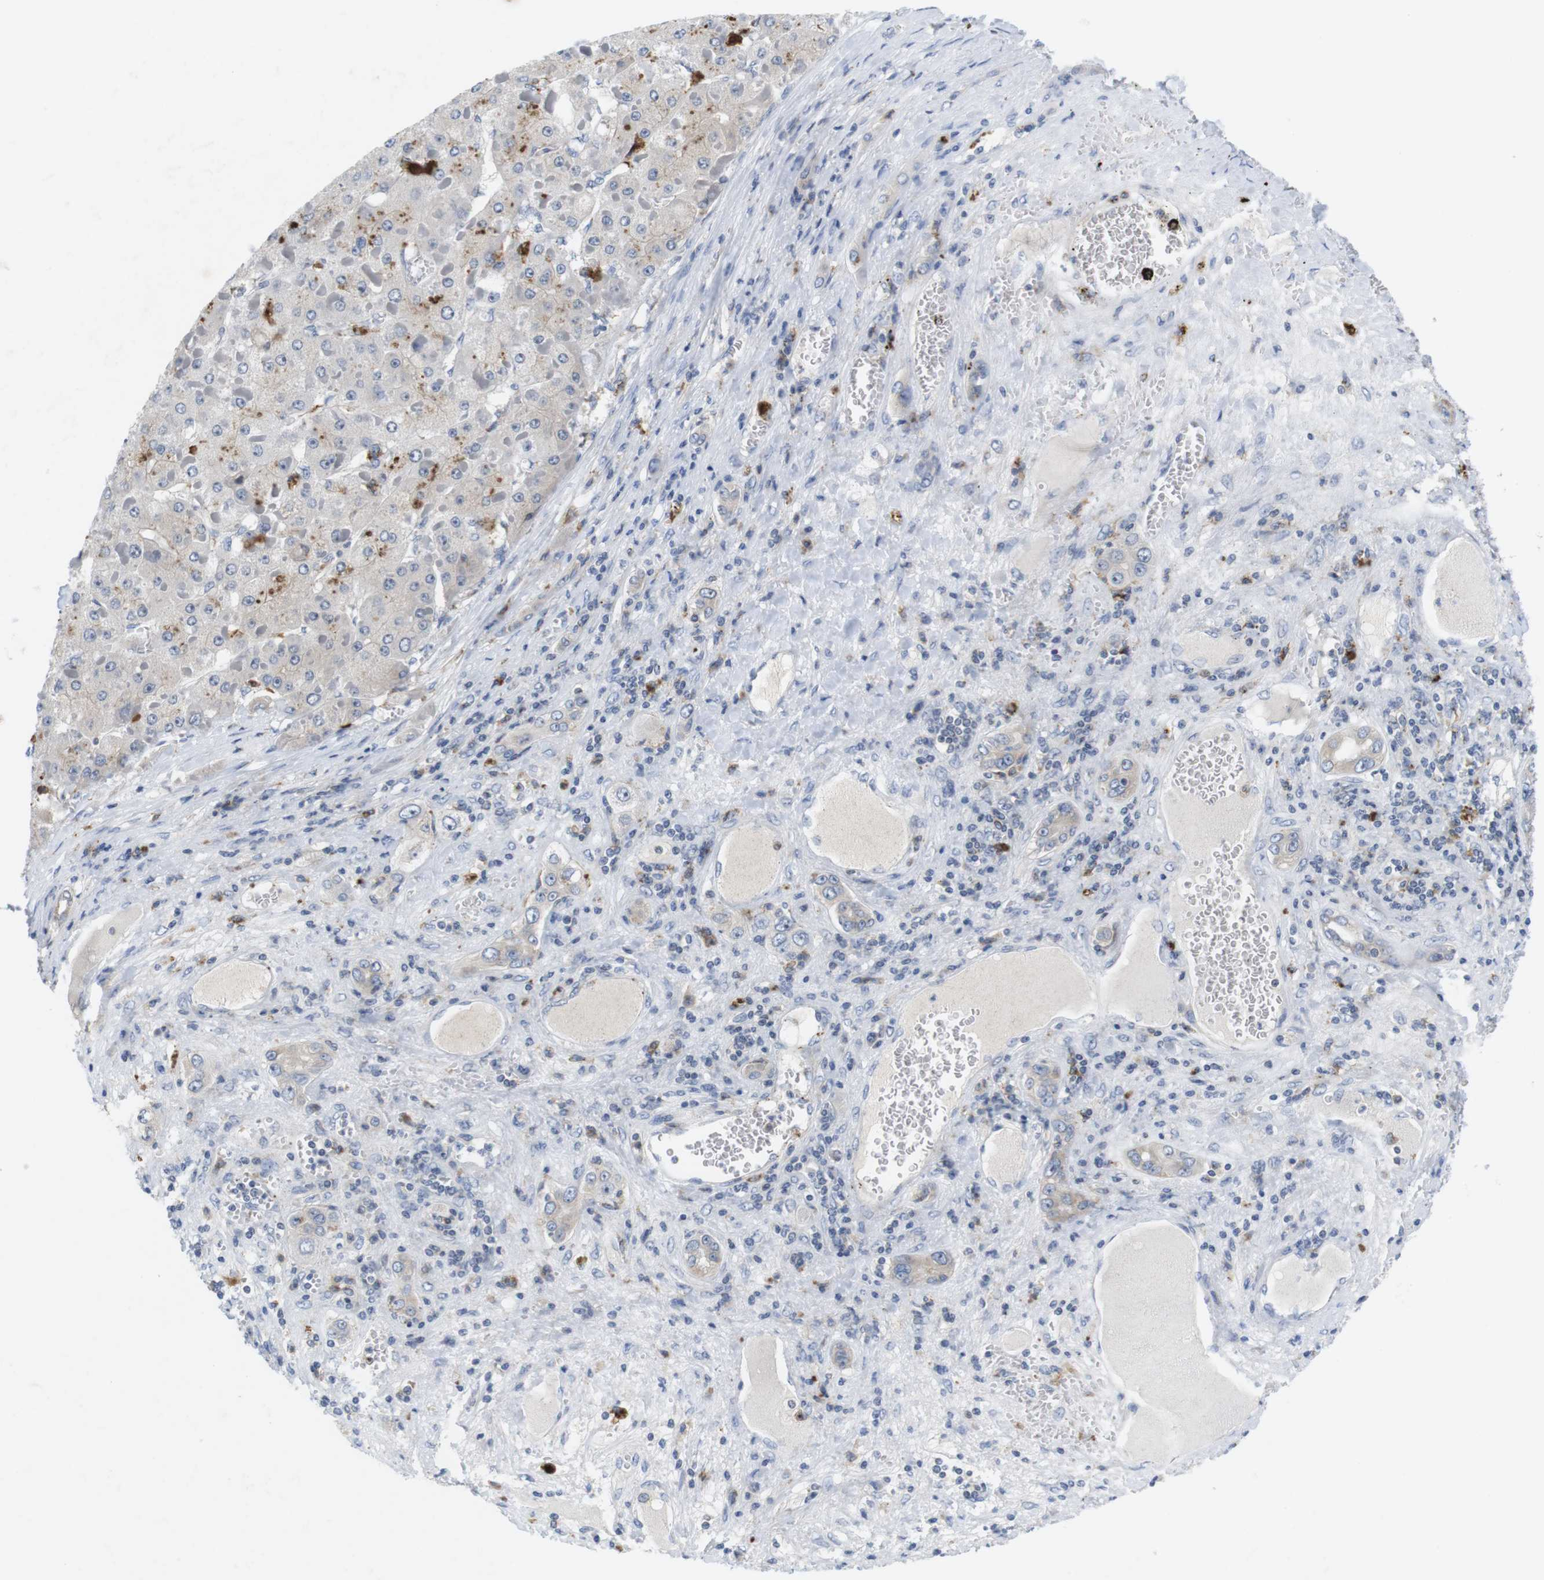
{"staining": {"intensity": "moderate", "quantity": "<25%", "location": "cytoplasmic/membranous"}, "tissue": "liver cancer", "cell_type": "Tumor cells", "image_type": "cancer", "snomed": [{"axis": "morphology", "description": "Carcinoma, Hepatocellular, NOS"}, {"axis": "topography", "description": "Liver"}], "caption": "This image displays liver cancer stained with IHC to label a protein in brown. The cytoplasmic/membranous of tumor cells show moderate positivity for the protein. Nuclei are counter-stained blue.", "gene": "CNGA2", "patient": {"sex": "female", "age": 73}}